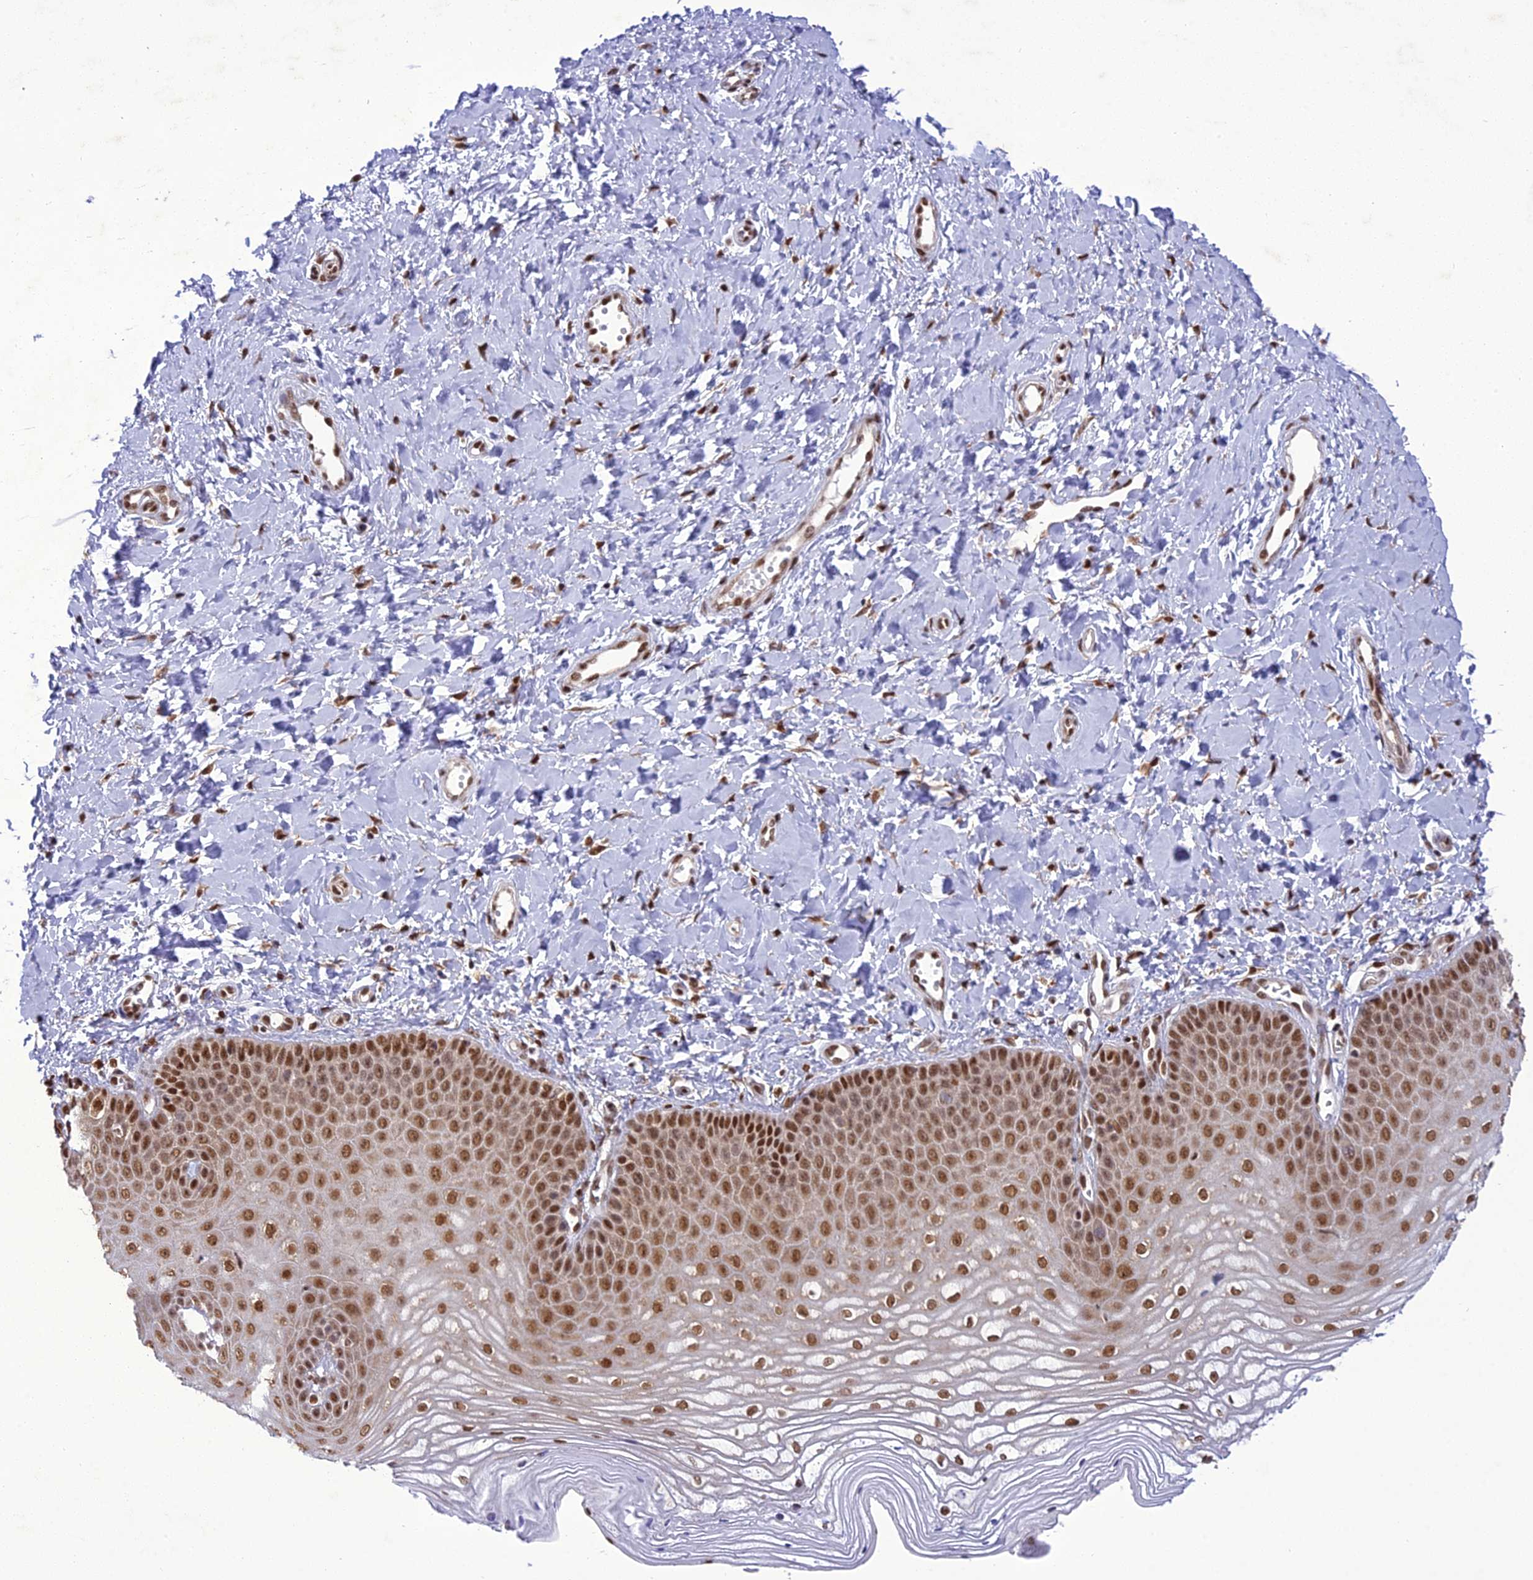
{"staining": {"intensity": "strong", "quantity": ">75%", "location": "nuclear"}, "tissue": "vagina", "cell_type": "Squamous epithelial cells", "image_type": "normal", "snomed": [{"axis": "morphology", "description": "Normal tissue, NOS"}, {"axis": "topography", "description": "Vagina"}, {"axis": "topography", "description": "Cervix"}], "caption": "The micrograph demonstrates a brown stain indicating the presence of a protein in the nuclear of squamous epithelial cells in vagina. The protein of interest is shown in brown color, while the nuclei are stained blue.", "gene": "DDX1", "patient": {"sex": "female", "age": 40}}